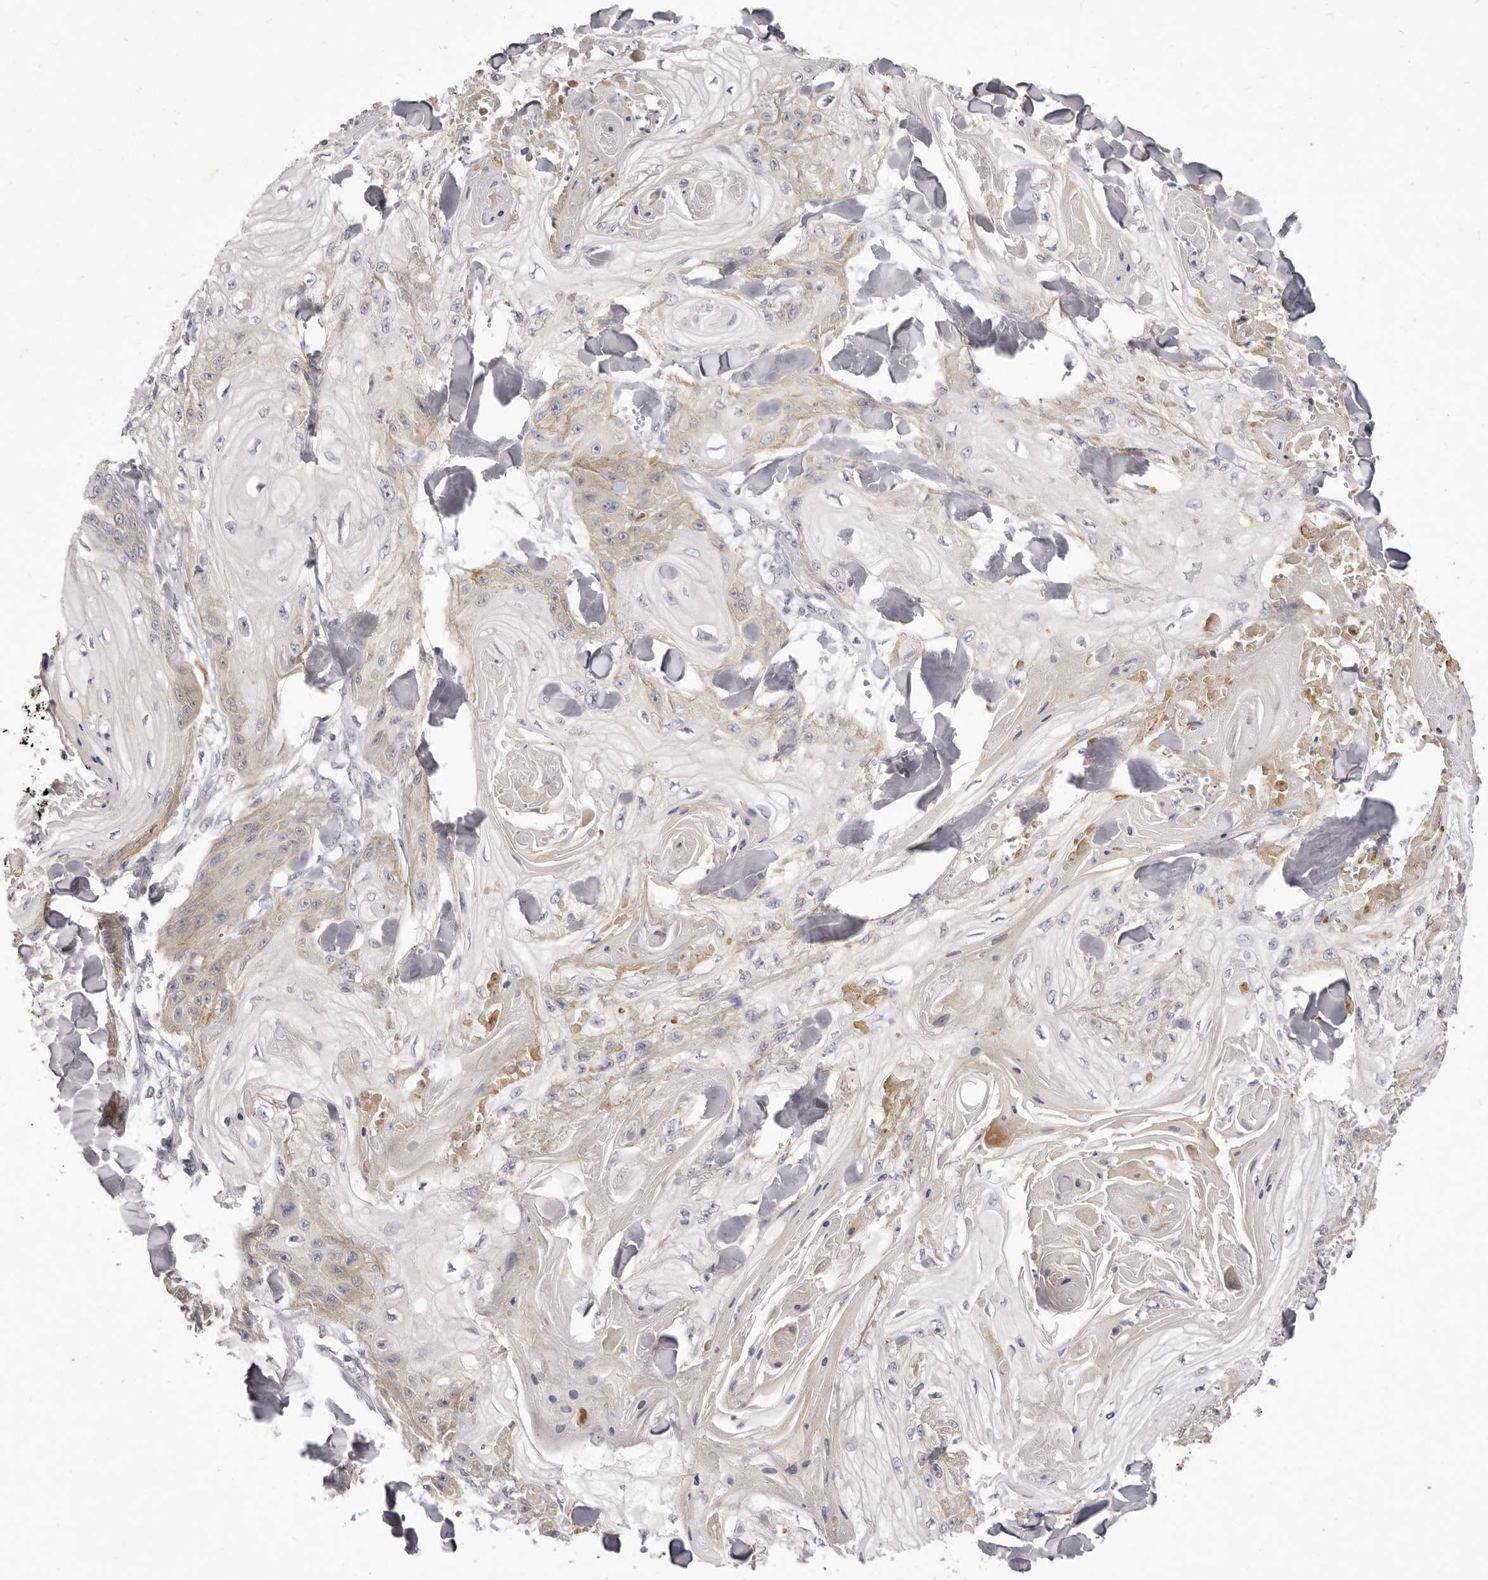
{"staining": {"intensity": "weak", "quantity": "<25%", "location": "cytoplasmic/membranous"}, "tissue": "skin cancer", "cell_type": "Tumor cells", "image_type": "cancer", "snomed": [{"axis": "morphology", "description": "Squamous cell carcinoma, NOS"}, {"axis": "topography", "description": "Skin"}], "caption": "A high-resolution histopathology image shows IHC staining of skin cancer, which displays no significant positivity in tumor cells.", "gene": "GARNL3", "patient": {"sex": "male", "age": 74}}